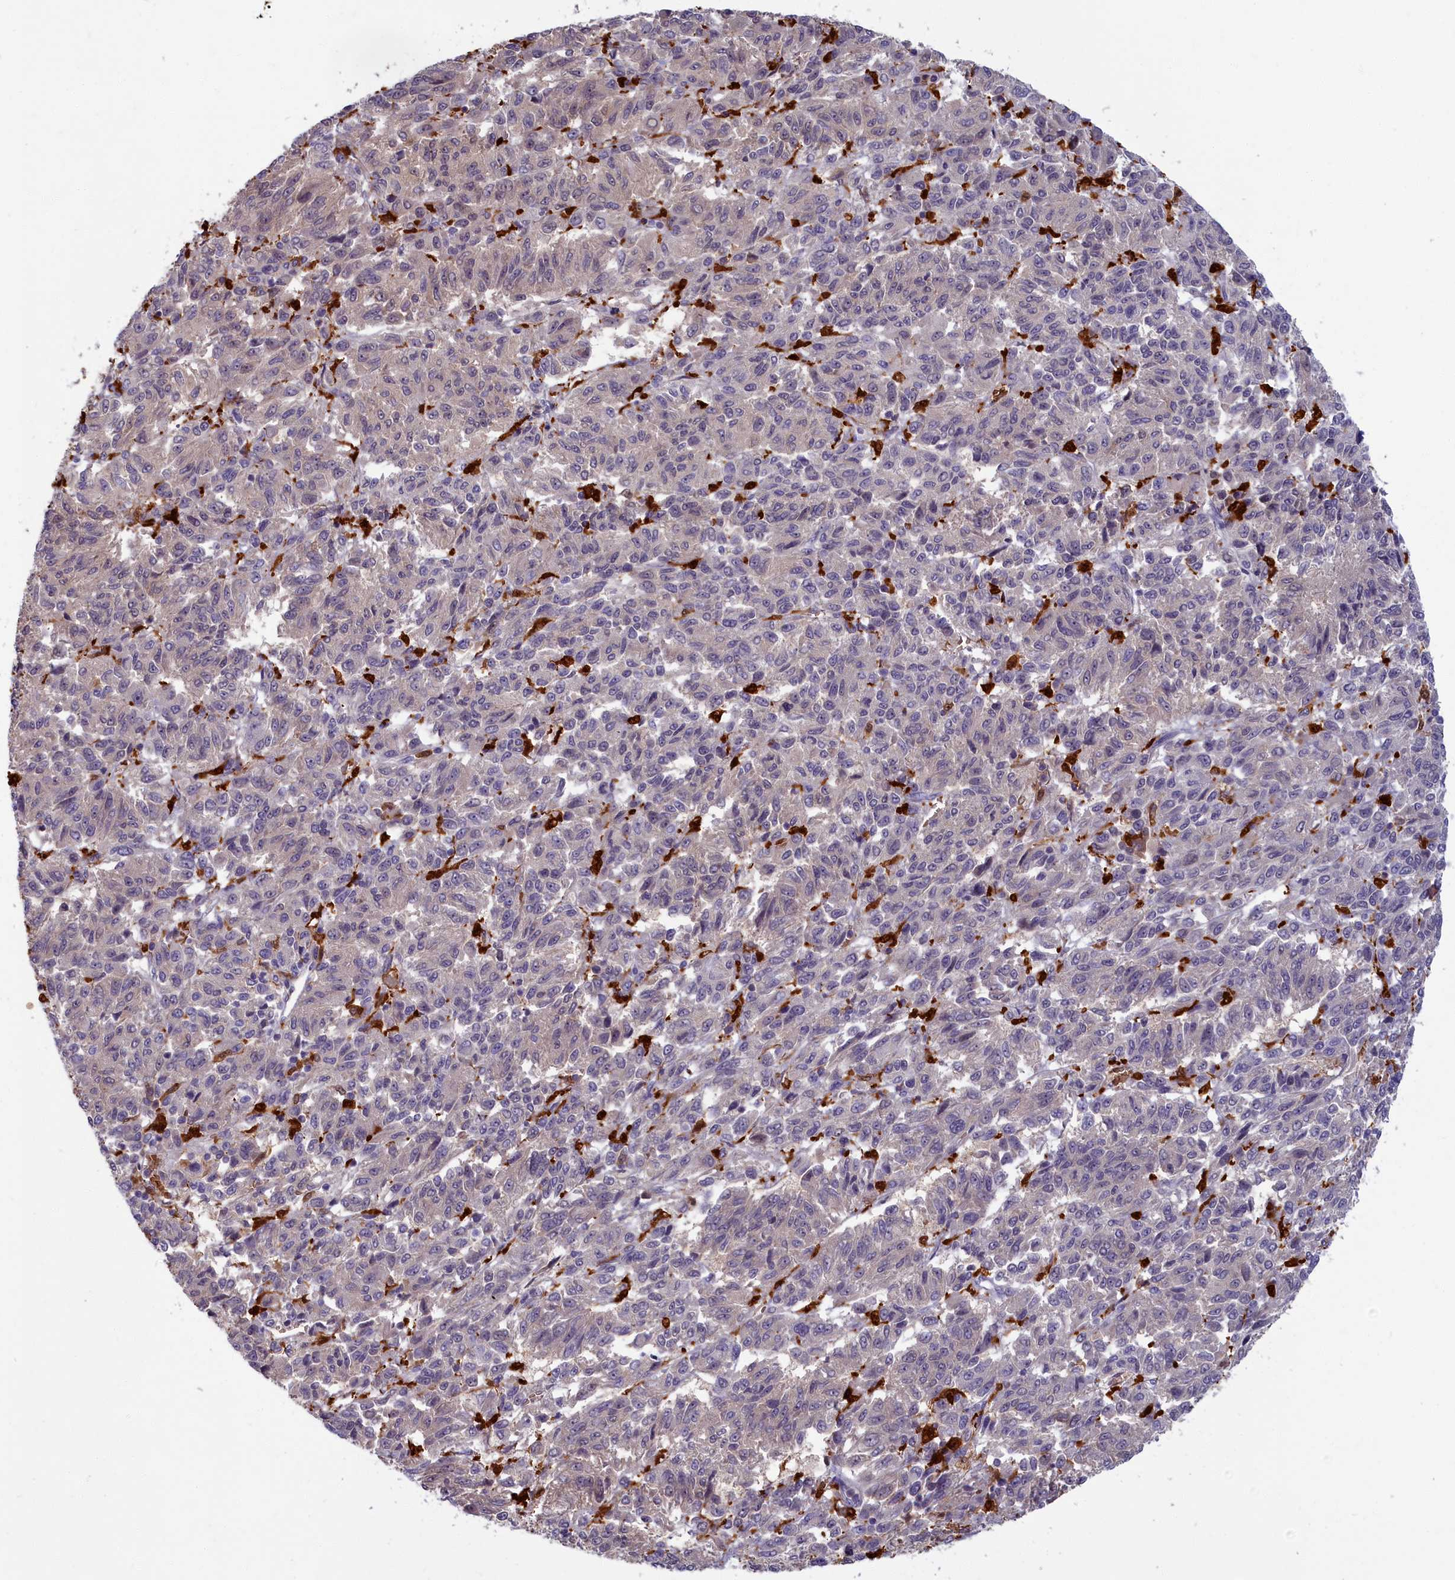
{"staining": {"intensity": "negative", "quantity": "none", "location": "none"}, "tissue": "melanoma", "cell_type": "Tumor cells", "image_type": "cancer", "snomed": [{"axis": "morphology", "description": "Malignant melanoma, Metastatic site"}, {"axis": "topography", "description": "Lung"}], "caption": "Histopathology image shows no protein staining in tumor cells of melanoma tissue.", "gene": "BLVRB", "patient": {"sex": "male", "age": 64}}